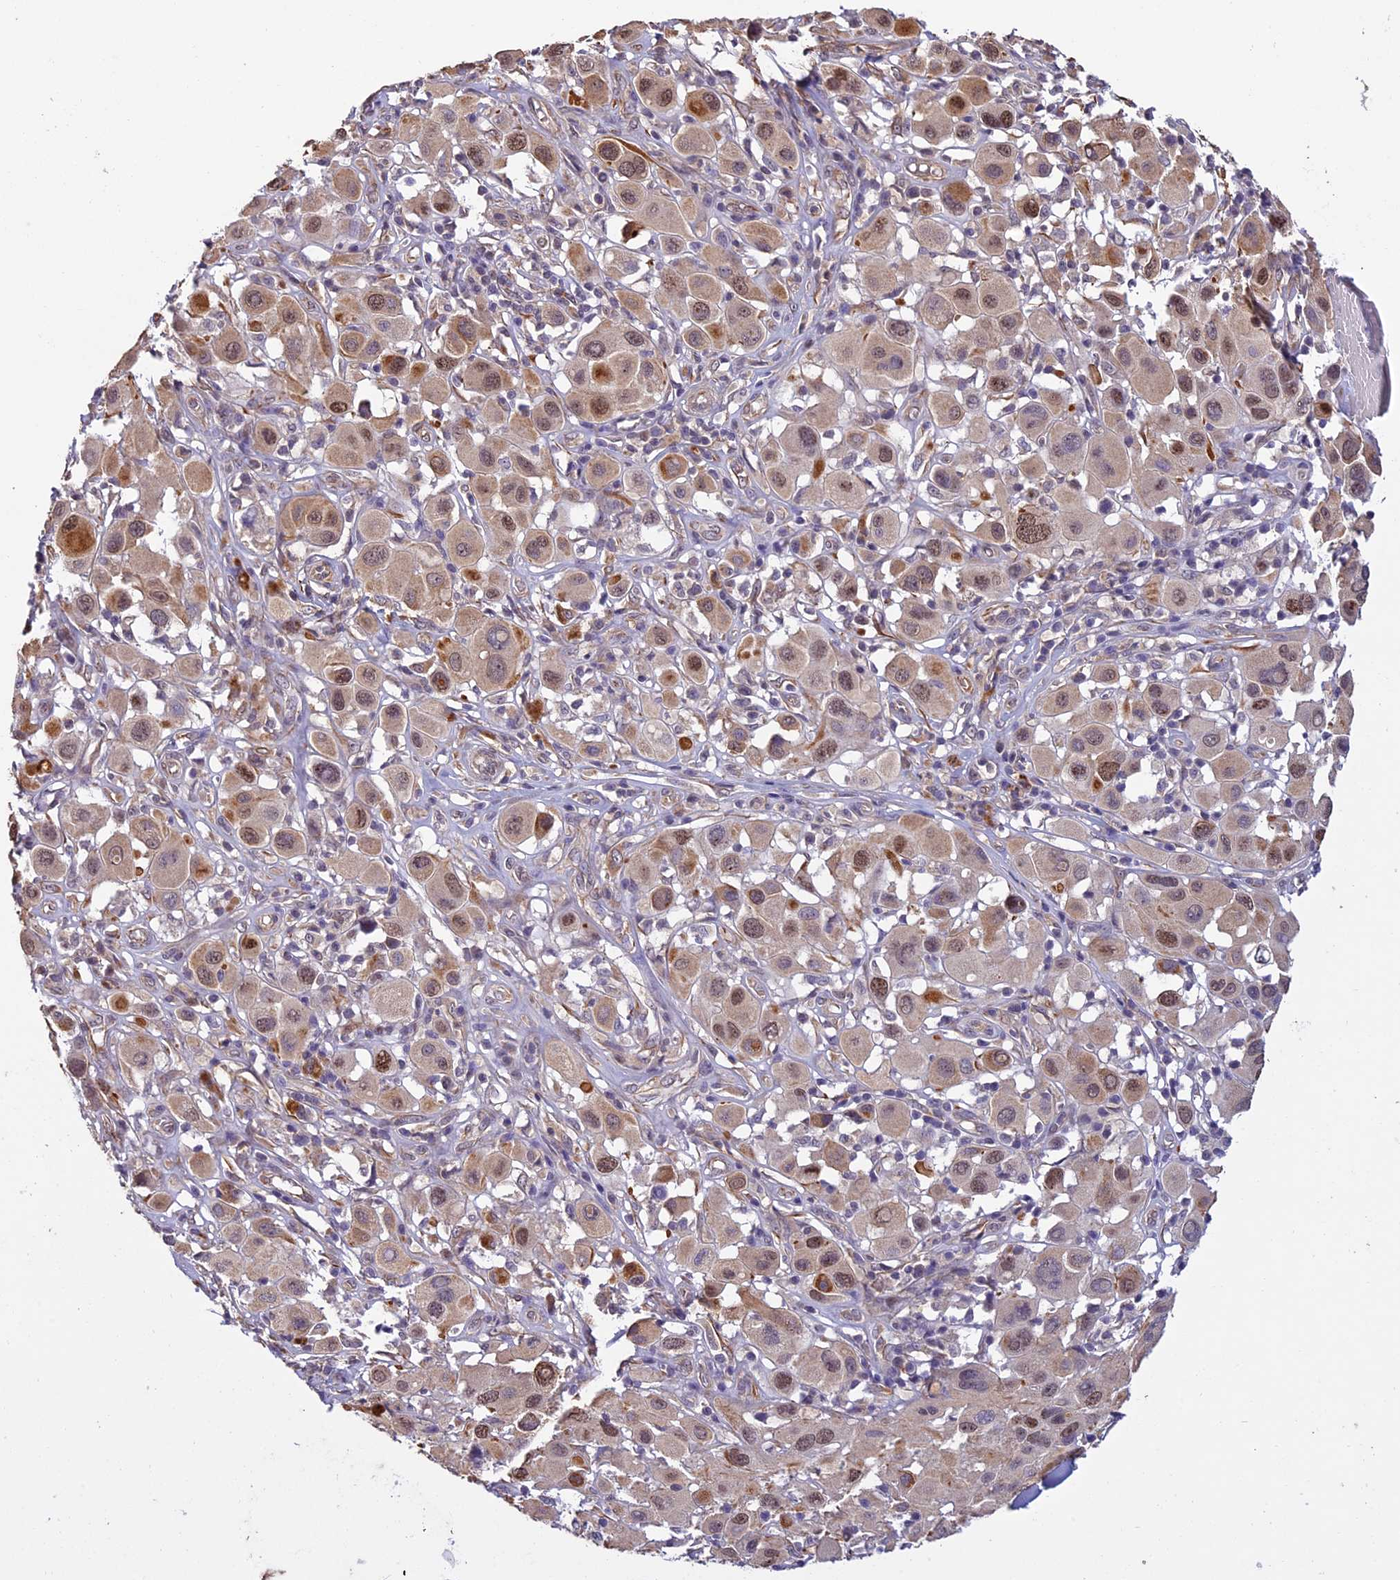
{"staining": {"intensity": "weak", "quantity": "25%-75%", "location": "nuclear"}, "tissue": "melanoma", "cell_type": "Tumor cells", "image_type": "cancer", "snomed": [{"axis": "morphology", "description": "Malignant melanoma, Metastatic site"}, {"axis": "topography", "description": "Skin"}], "caption": "A brown stain highlights weak nuclear positivity of a protein in human malignant melanoma (metastatic site) tumor cells.", "gene": "C3orf70", "patient": {"sex": "male", "age": 41}}